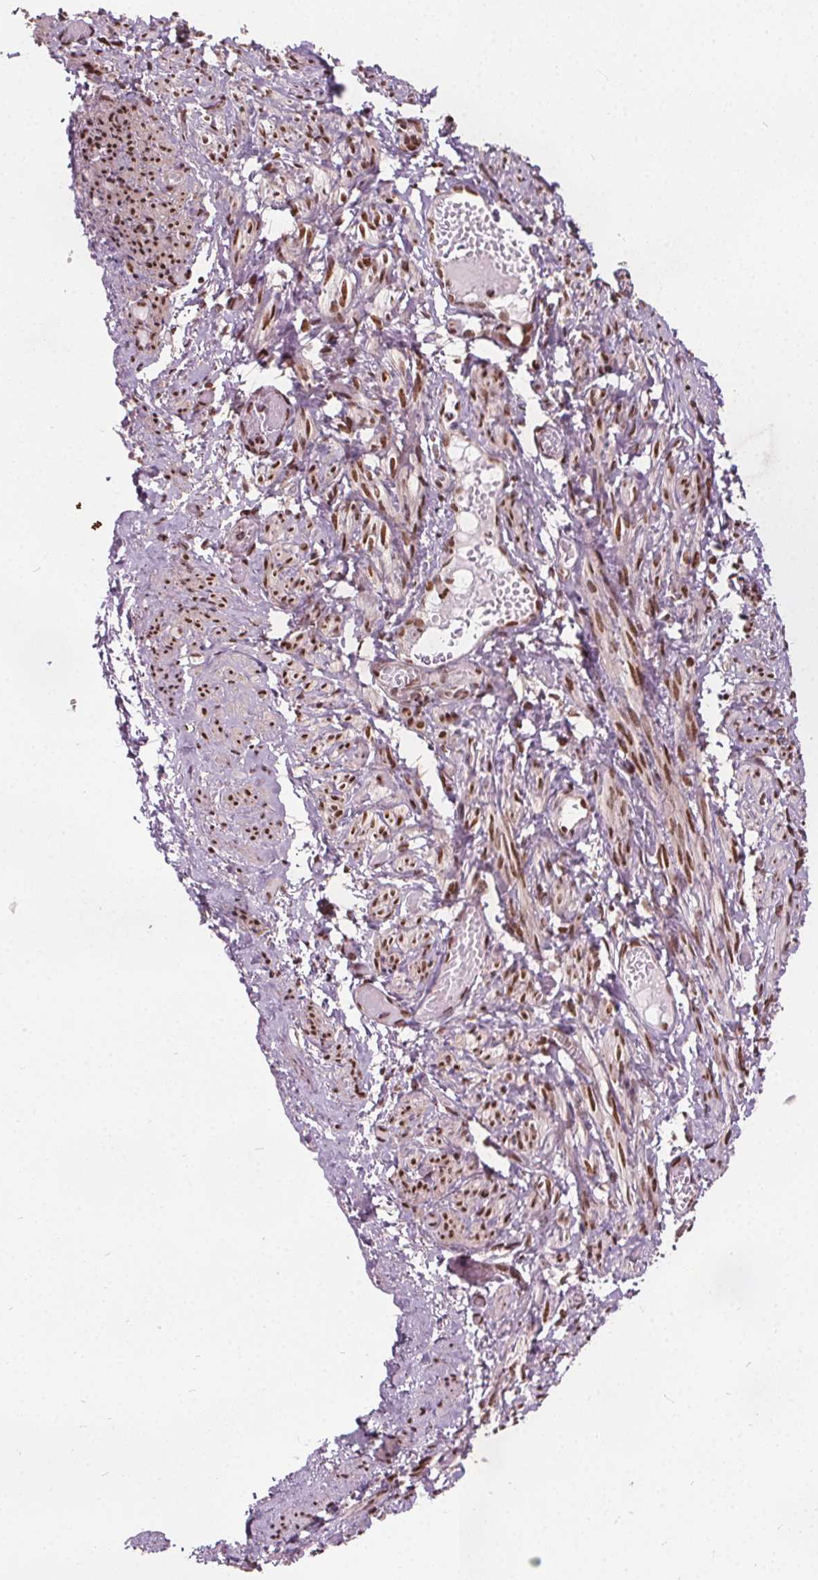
{"staining": {"intensity": "moderate", "quantity": ">75%", "location": "nuclear"}, "tissue": "smooth muscle", "cell_type": "Smooth muscle cells", "image_type": "normal", "snomed": [{"axis": "morphology", "description": "Normal tissue, NOS"}, {"axis": "topography", "description": "Smooth muscle"}], "caption": "The micrograph exhibits staining of unremarkable smooth muscle, revealing moderate nuclear protein staining (brown color) within smooth muscle cells.", "gene": "ISLR2", "patient": {"sex": "female", "age": 65}}